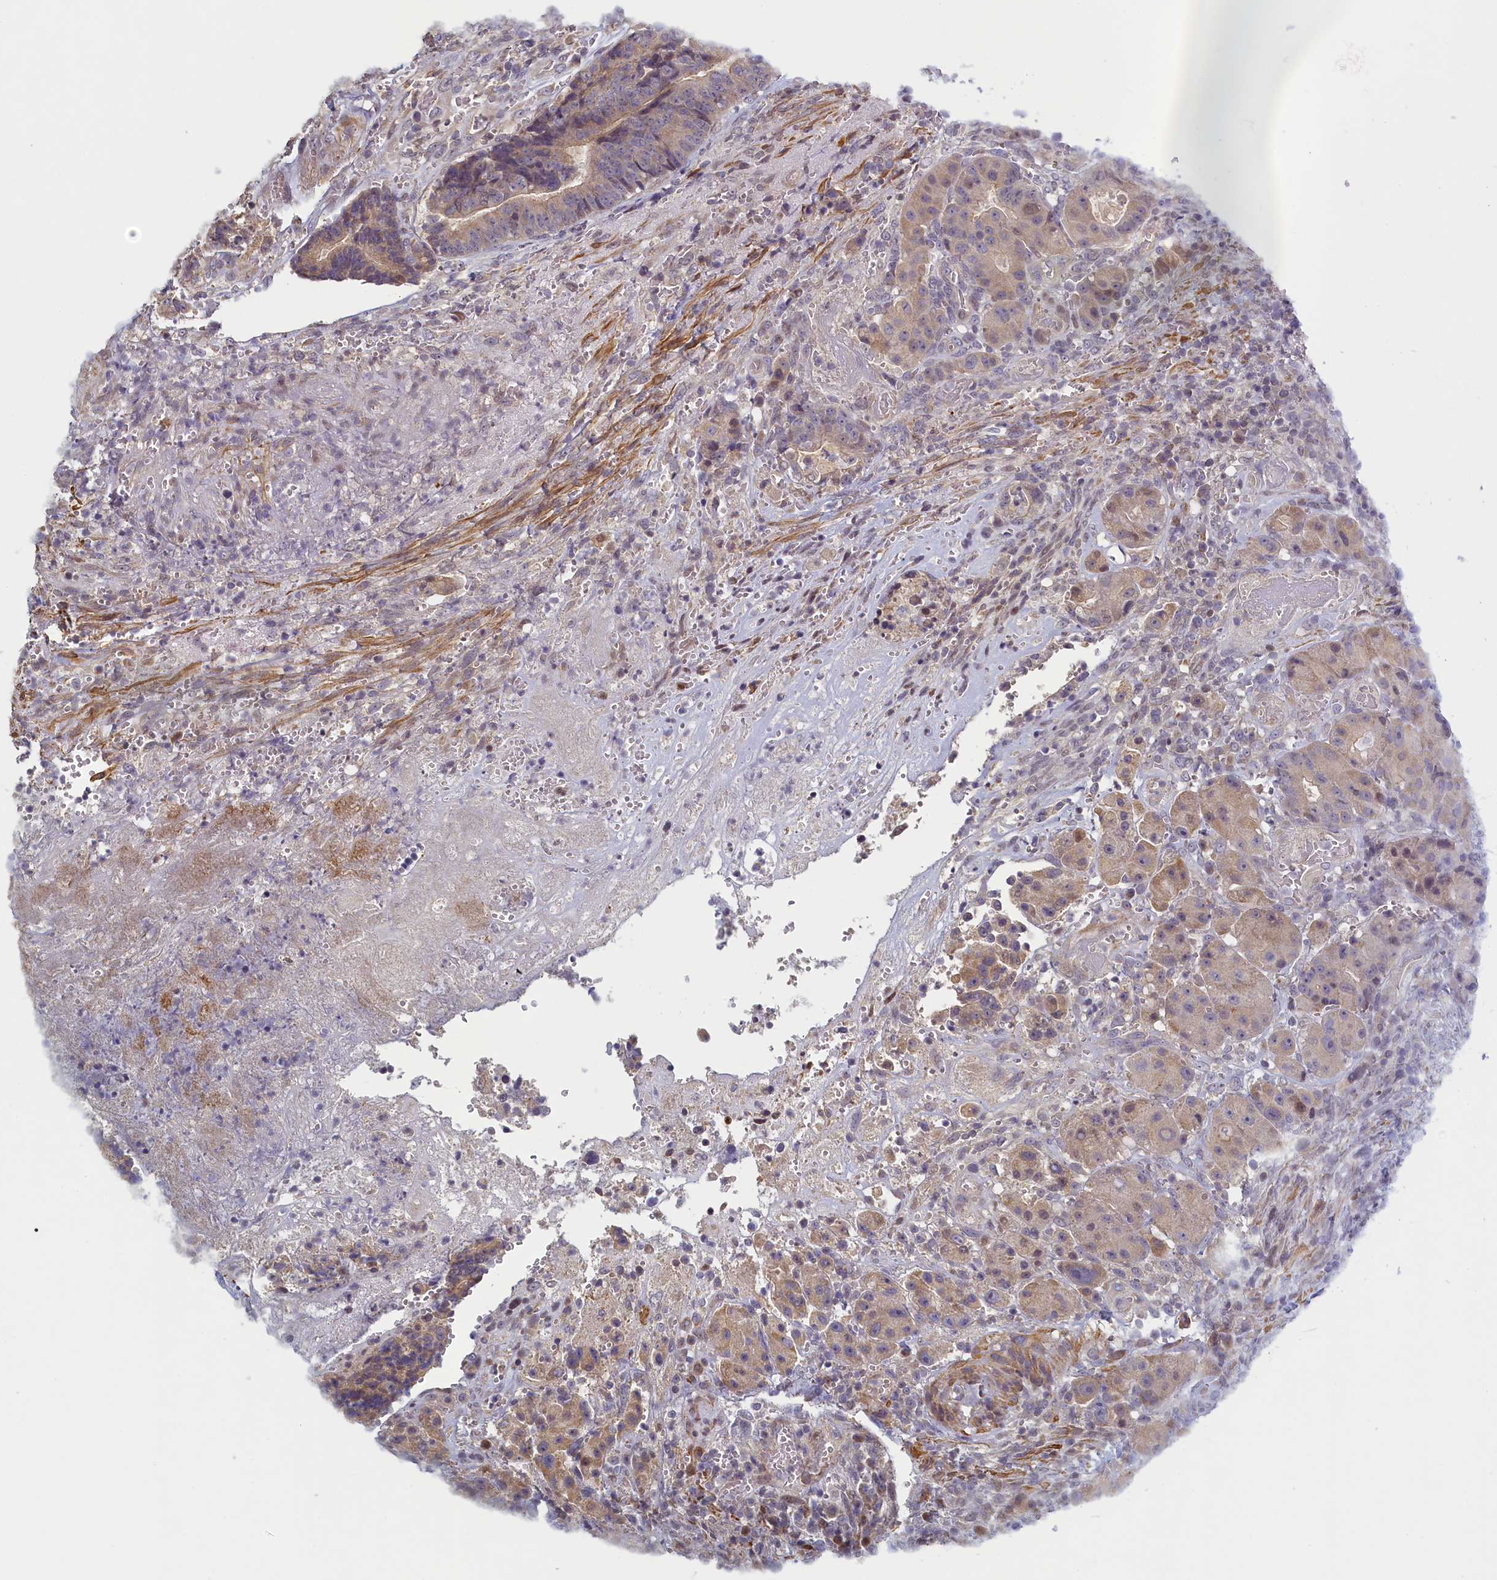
{"staining": {"intensity": "moderate", "quantity": "25%-75%", "location": "cytoplasmic/membranous"}, "tissue": "colorectal cancer", "cell_type": "Tumor cells", "image_type": "cancer", "snomed": [{"axis": "morphology", "description": "Adenocarcinoma, NOS"}, {"axis": "topography", "description": "Rectum"}], "caption": "Tumor cells show medium levels of moderate cytoplasmic/membranous expression in approximately 25%-75% of cells in human adenocarcinoma (colorectal).", "gene": "DIXDC1", "patient": {"sex": "male", "age": 69}}